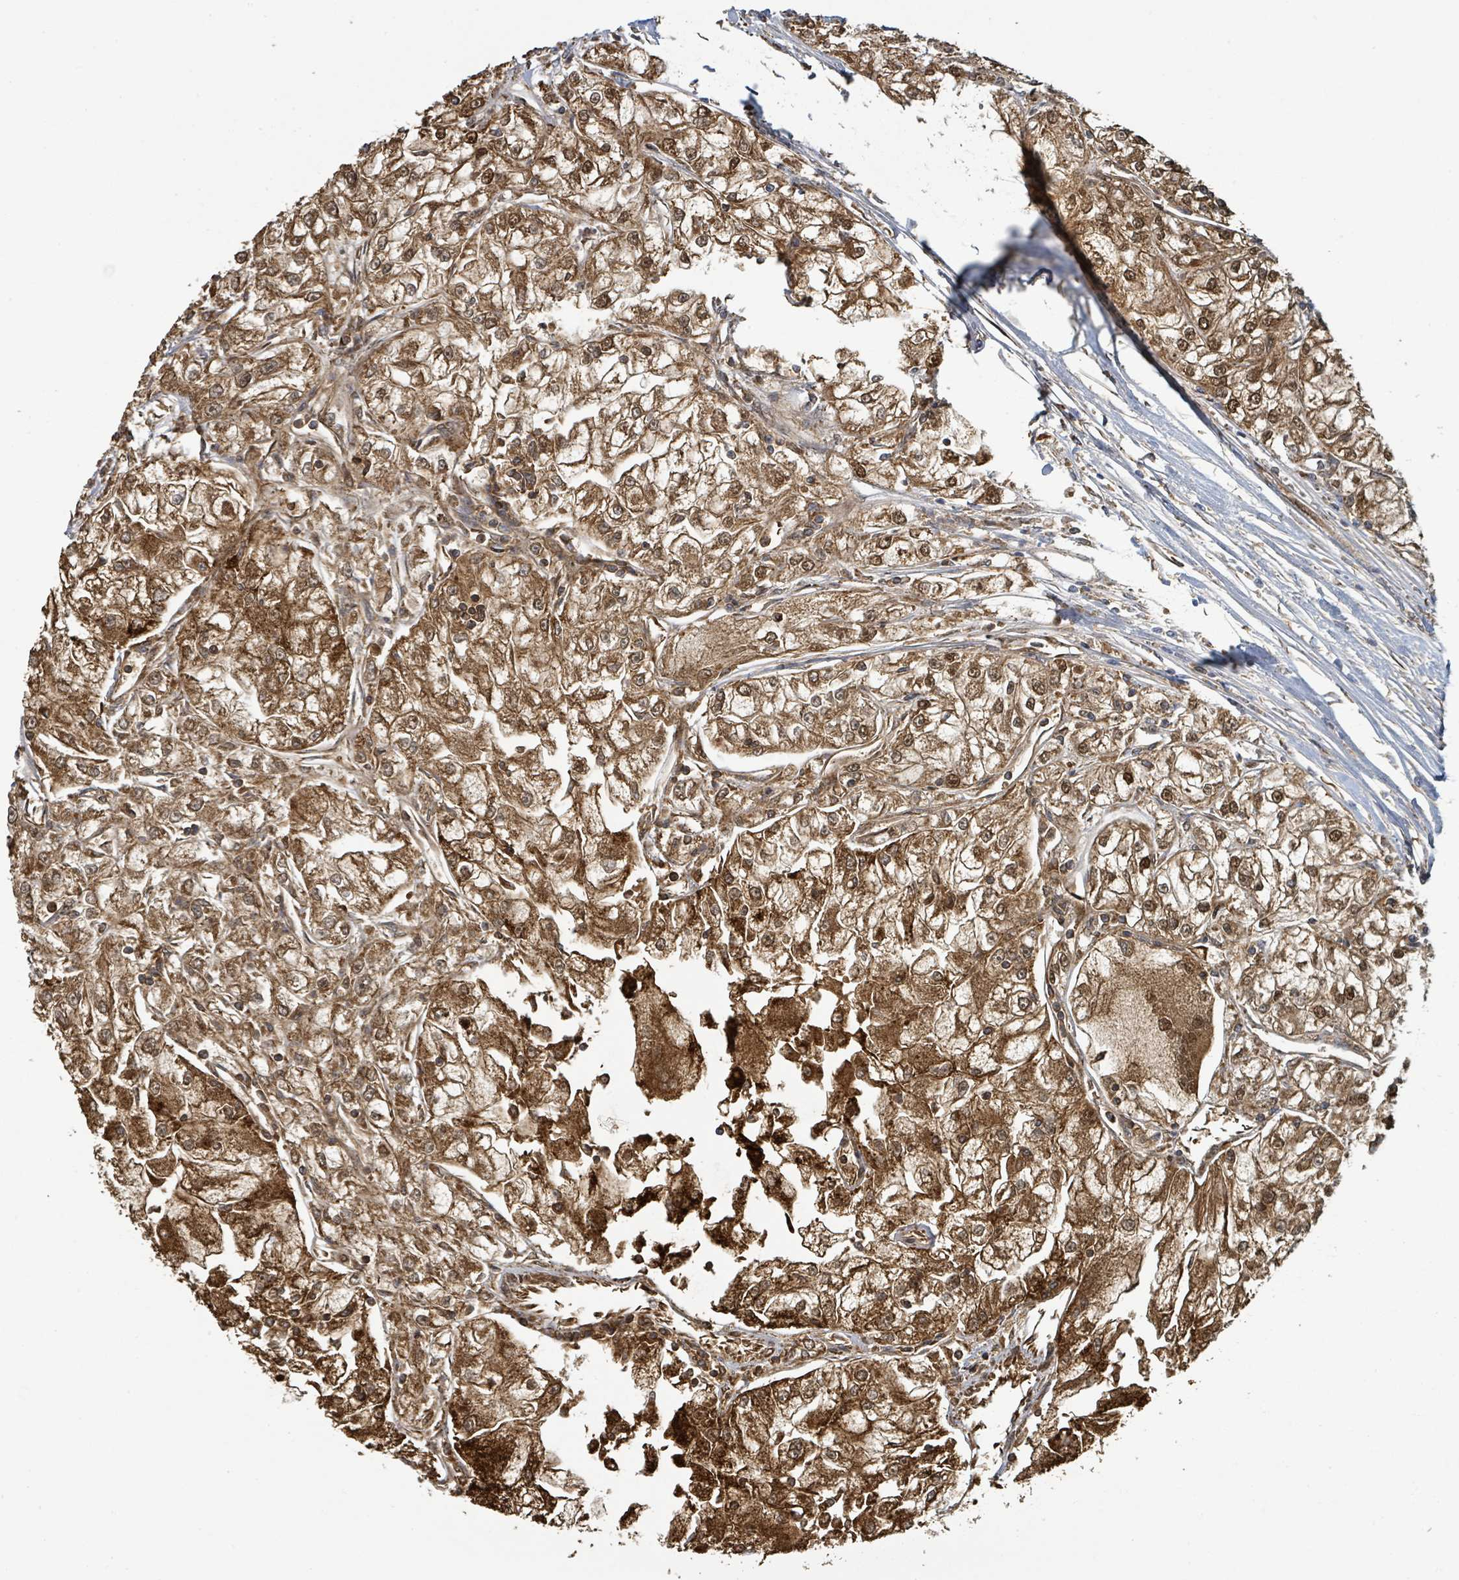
{"staining": {"intensity": "strong", "quantity": ">75%", "location": "cytoplasmic/membranous,nuclear"}, "tissue": "renal cancer", "cell_type": "Tumor cells", "image_type": "cancer", "snomed": [{"axis": "morphology", "description": "Adenocarcinoma, NOS"}, {"axis": "topography", "description": "Kidney"}], "caption": "Immunohistochemistry (IHC) photomicrograph of human renal cancer stained for a protein (brown), which shows high levels of strong cytoplasmic/membranous and nuclear expression in approximately >75% of tumor cells.", "gene": "PSMB7", "patient": {"sex": "female", "age": 72}}